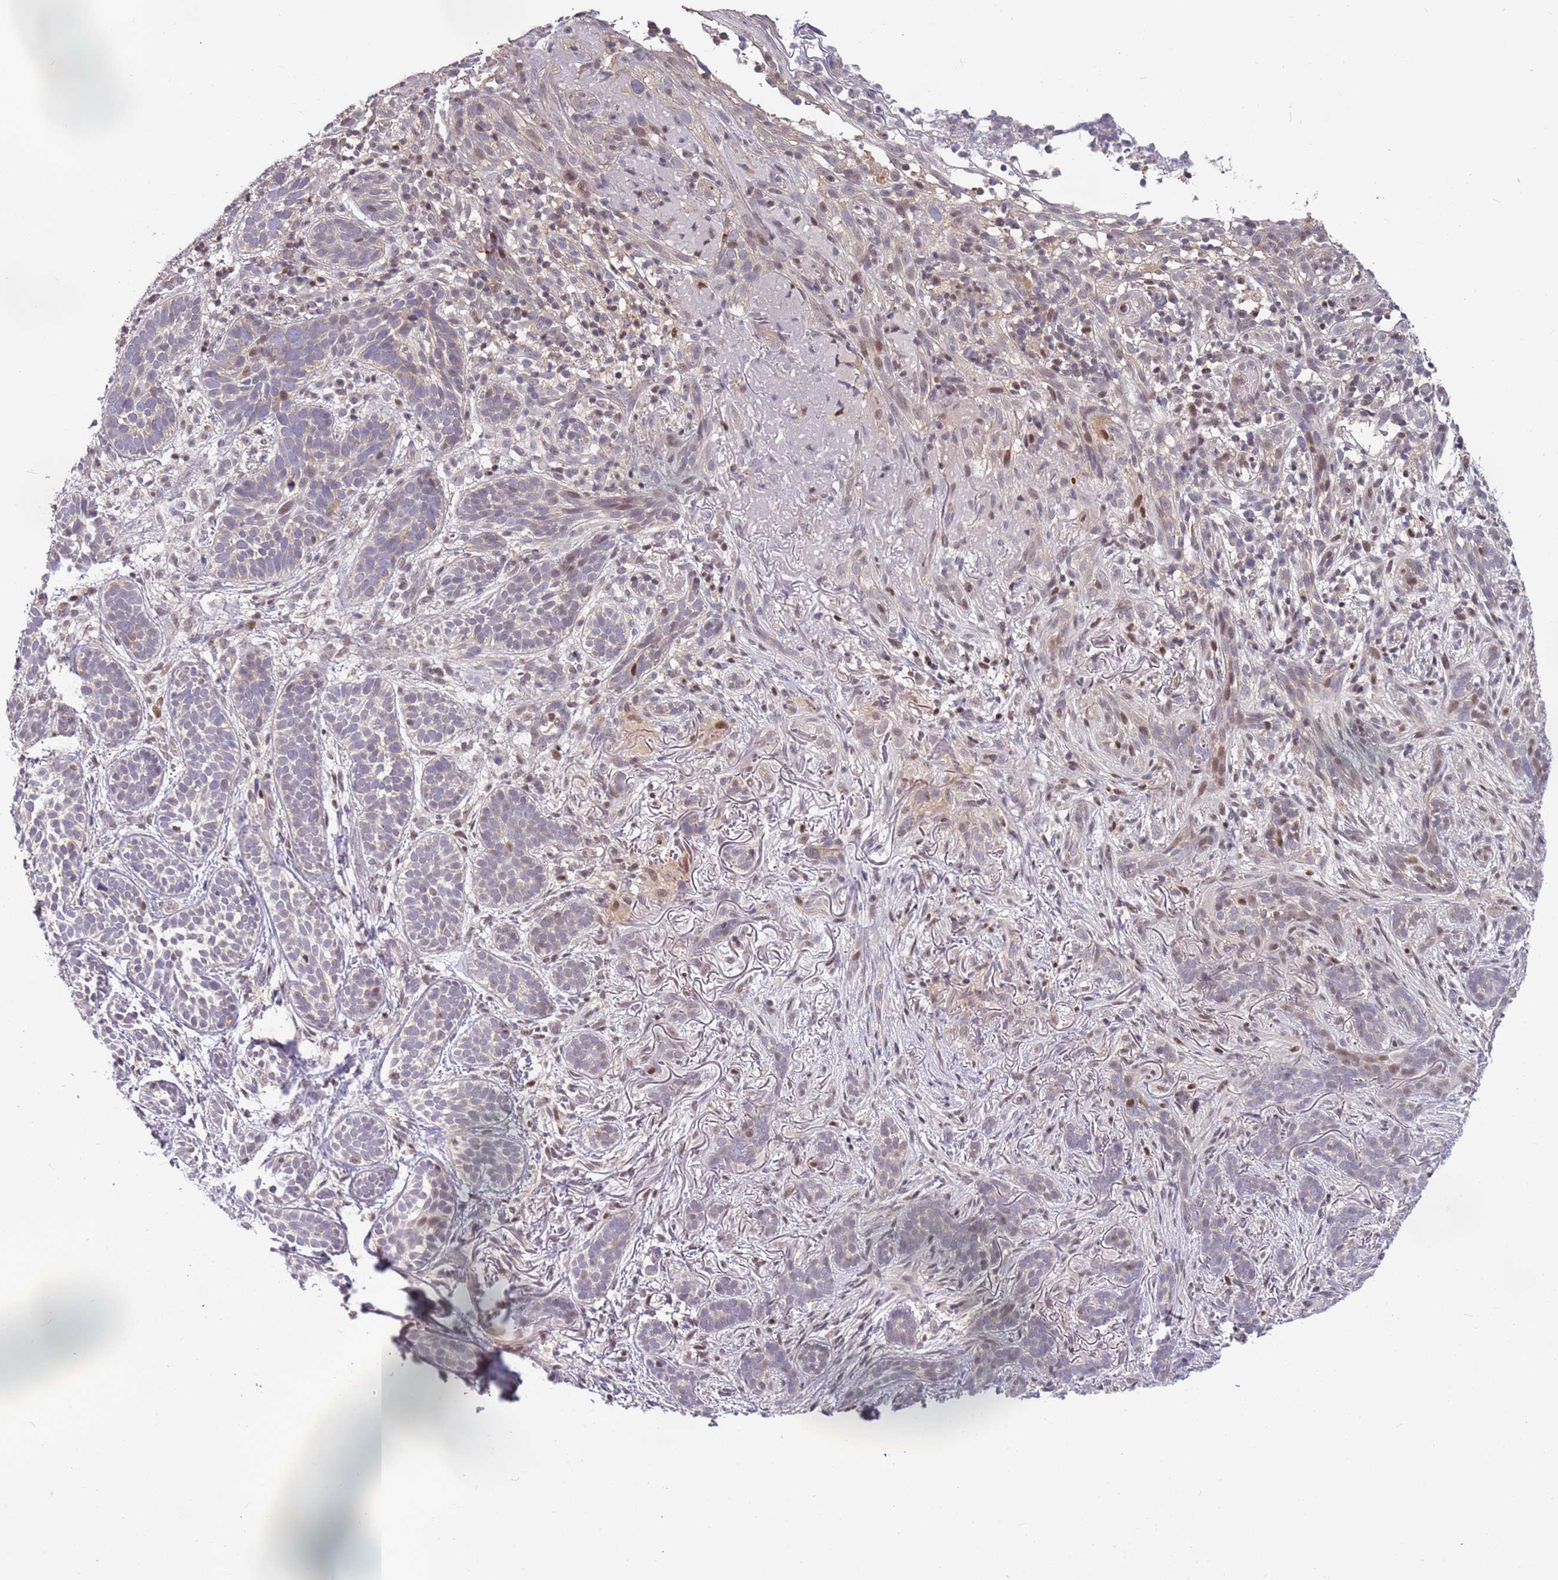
{"staining": {"intensity": "moderate", "quantity": "<25%", "location": "nuclear"}, "tissue": "skin cancer", "cell_type": "Tumor cells", "image_type": "cancer", "snomed": [{"axis": "morphology", "description": "Basal cell carcinoma"}, {"axis": "topography", "description": "Skin"}], "caption": "Immunohistochemistry (IHC) of skin cancer (basal cell carcinoma) demonstrates low levels of moderate nuclear staining in approximately <25% of tumor cells. (DAB IHC with brightfield microscopy, high magnification).", "gene": "GSTO2", "patient": {"sex": "male", "age": 71}}